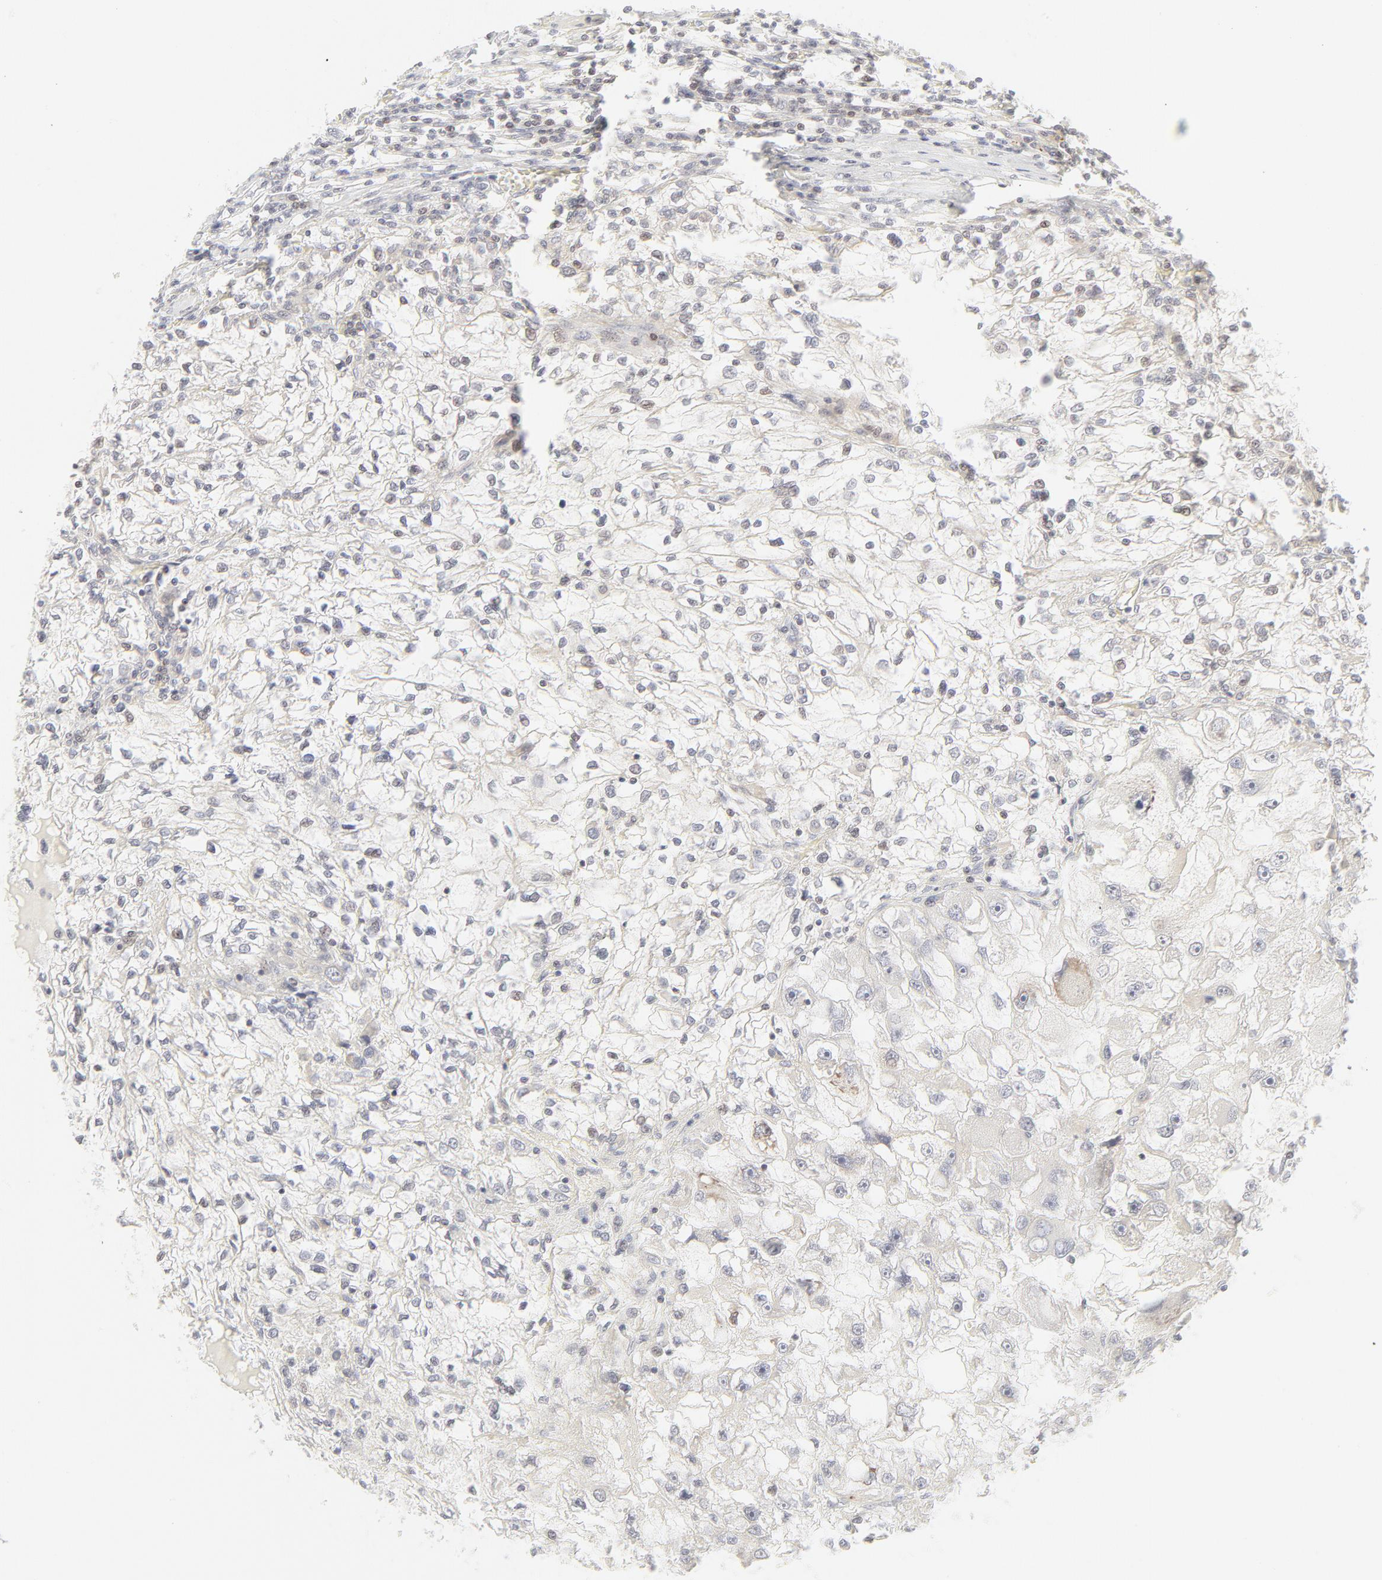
{"staining": {"intensity": "negative", "quantity": "none", "location": "none"}, "tissue": "renal cancer", "cell_type": "Tumor cells", "image_type": "cancer", "snomed": [{"axis": "morphology", "description": "Adenocarcinoma, NOS"}, {"axis": "topography", "description": "Kidney"}], "caption": "Tumor cells show no significant positivity in renal adenocarcinoma.", "gene": "PRKCB", "patient": {"sex": "female", "age": 83}}